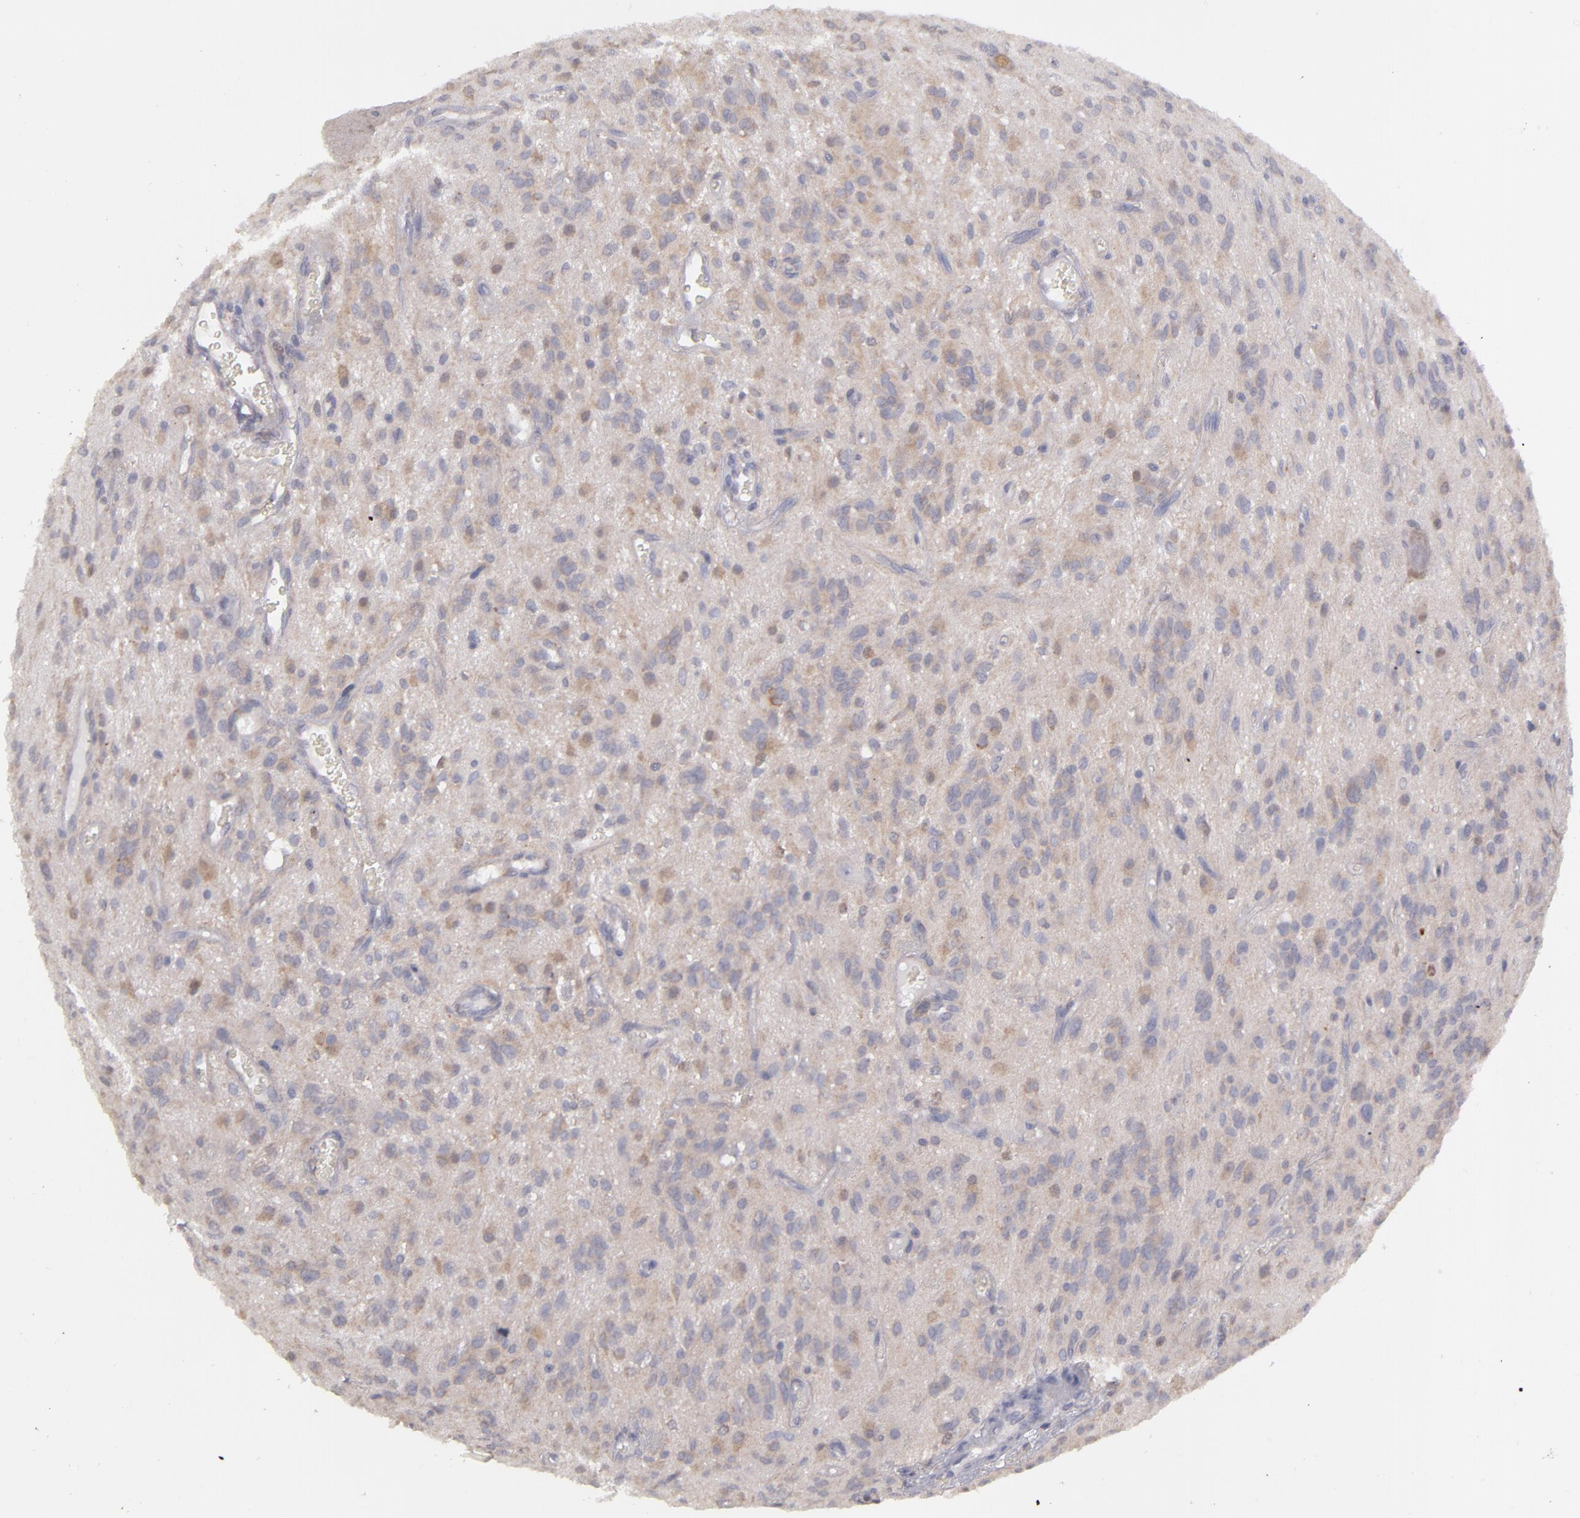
{"staining": {"intensity": "weak", "quantity": "25%-75%", "location": "cytoplasmic/membranous"}, "tissue": "glioma", "cell_type": "Tumor cells", "image_type": "cancer", "snomed": [{"axis": "morphology", "description": "Glioma, malignant, Low grade"}, {"axis": "topography", "description": "Brain"}], "caption": "Weak cytoplasmic/membranous staining for a protein is present in about 25%-75% of tumor cells of glioma using immunohistochemistry.", "gene": "MTHFD1", "patient": {"sex": "female", "age": 15}}